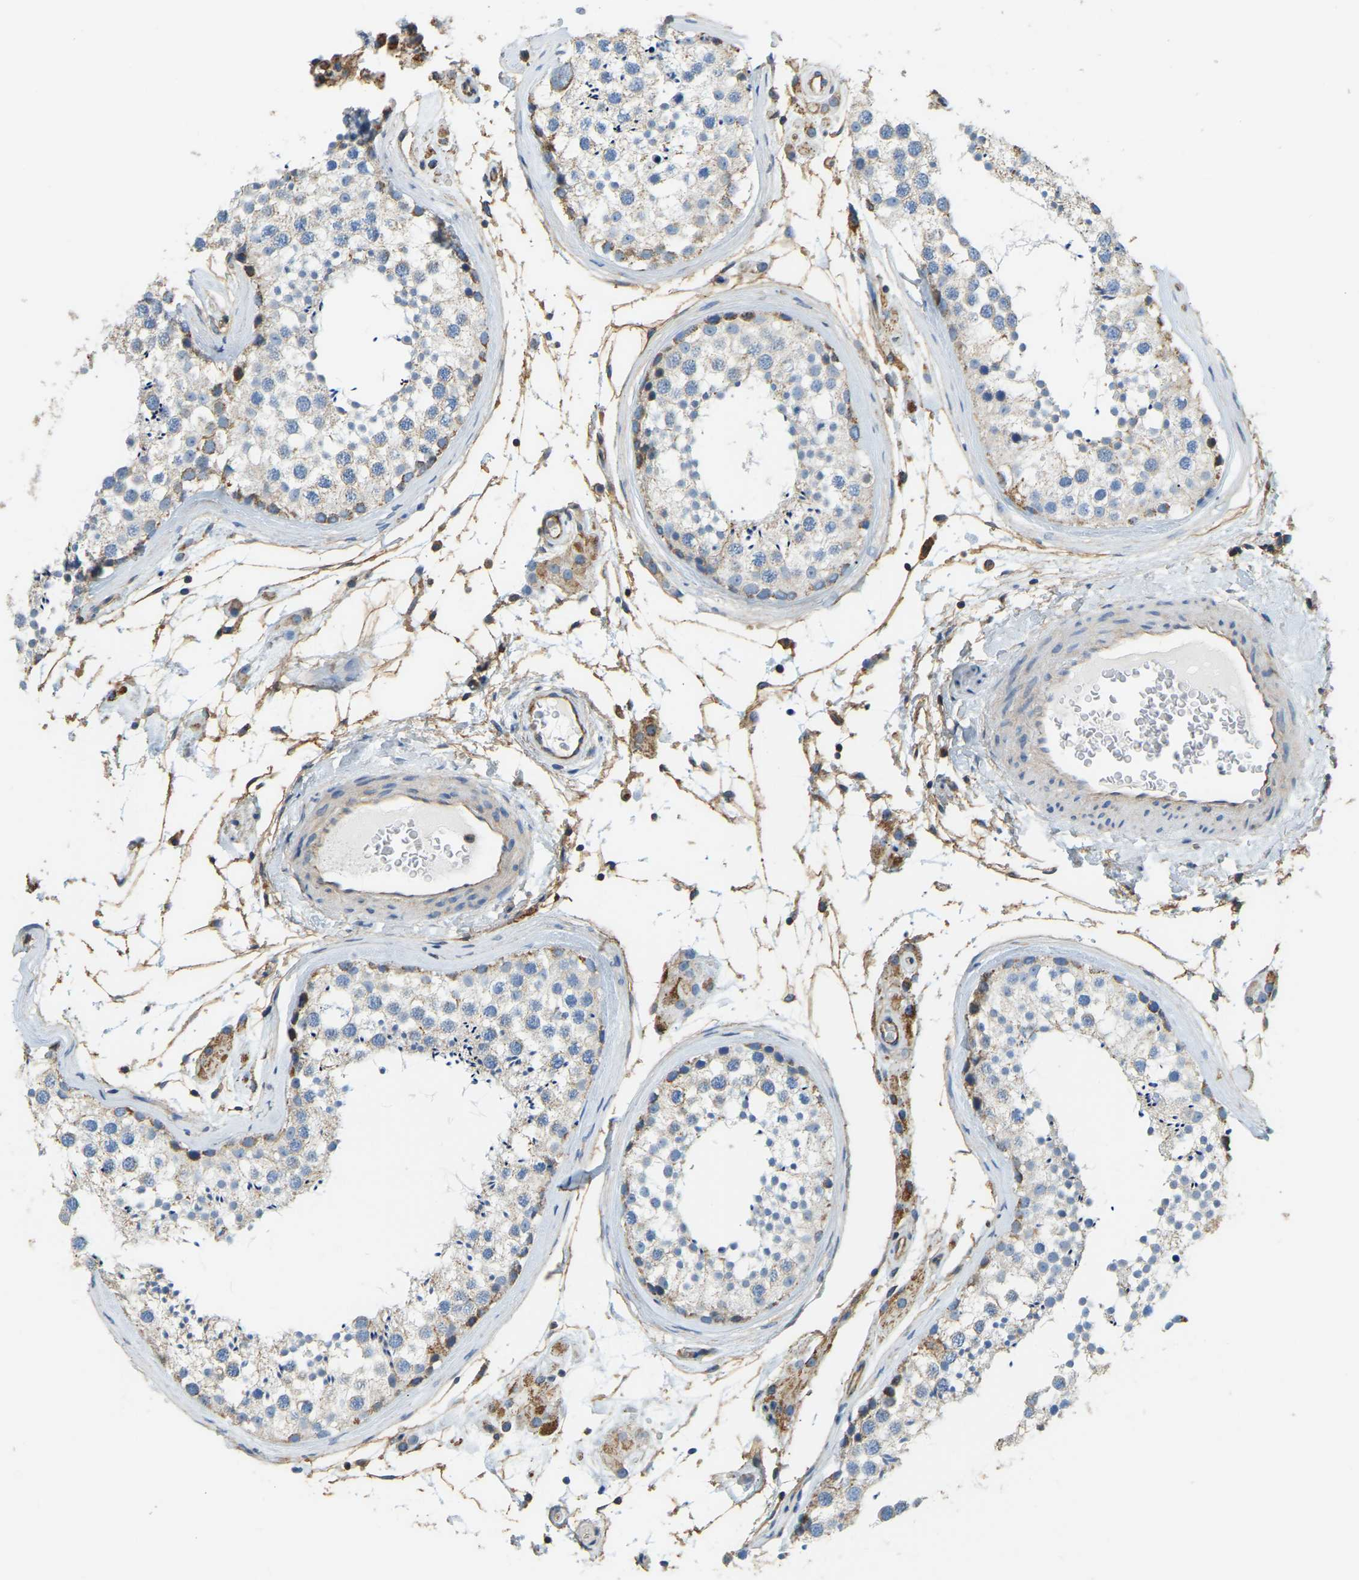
{"staining": {"intensity": "moderate", "quantity": "25%-75%", "location": "cytoplasmic/membranous"}, "tissue": "testis", "cell_type": "Cells in seminiferous ducts", "image_type": "normal", "snomed": [{"axis": "morphology", "description": "Normal tissue, NOS"}, {"axis": "topography", "description": "Testis"}], "caption": "The immunohistochemical stain shows moderate cytoplasmic/membranous positivity in cells in seminiferous ducts of unremarkable testis. (brown staining indicates protein expression, while blue staining denotes nuclei).", "gene": "AHNAK", "patient": {"sex": "male", "age": 46}}